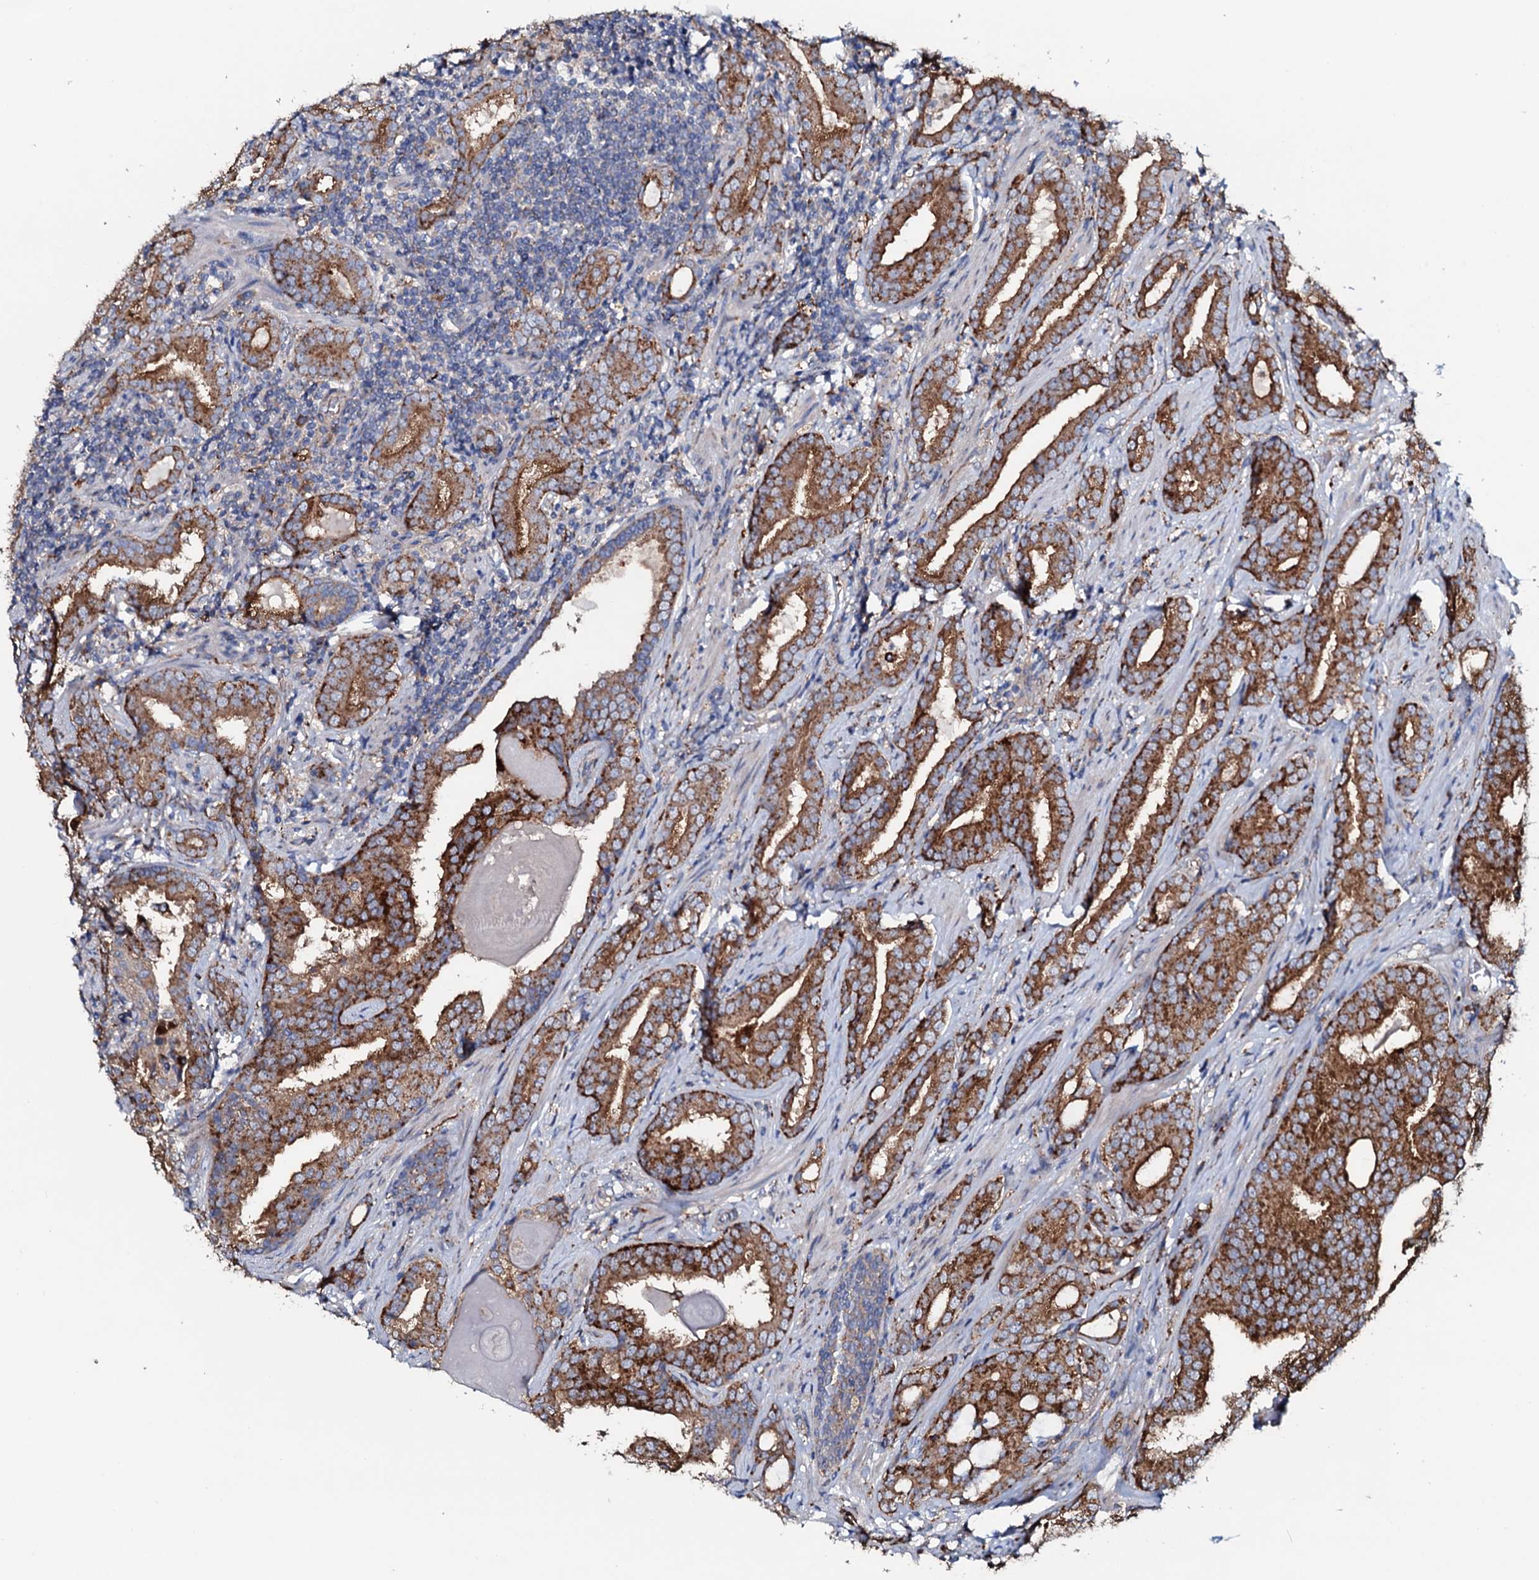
{"staining": {"intensity": "strong", "quantity": ">75%", "location": "cytoplasmic/membranous"}, "tissue": "prostate cancer", "cell_type": "Tumor cells", "image_type": "cancer", "snomed": [{"axis": "morphology", "description": "Adenocarcinoma, High grade"}, {"axis": "topography", "description": "Prostate"}], "caption": "Immunohistochemistry (IHC) staining of prostate cancer, which displays high levels of strong cytoplasmic/membranous staining in about >75% of tumor cells indicating strong cytoplasmic/membranous protein expression. The staining was performed using DAB (3,3'-diaminobenzidine) (brown) for protein detection and nuclei were counterstained in hematoxylin (blue).", "gene": "P2RX4", "patient": {"sex": "male", "age": 63}}